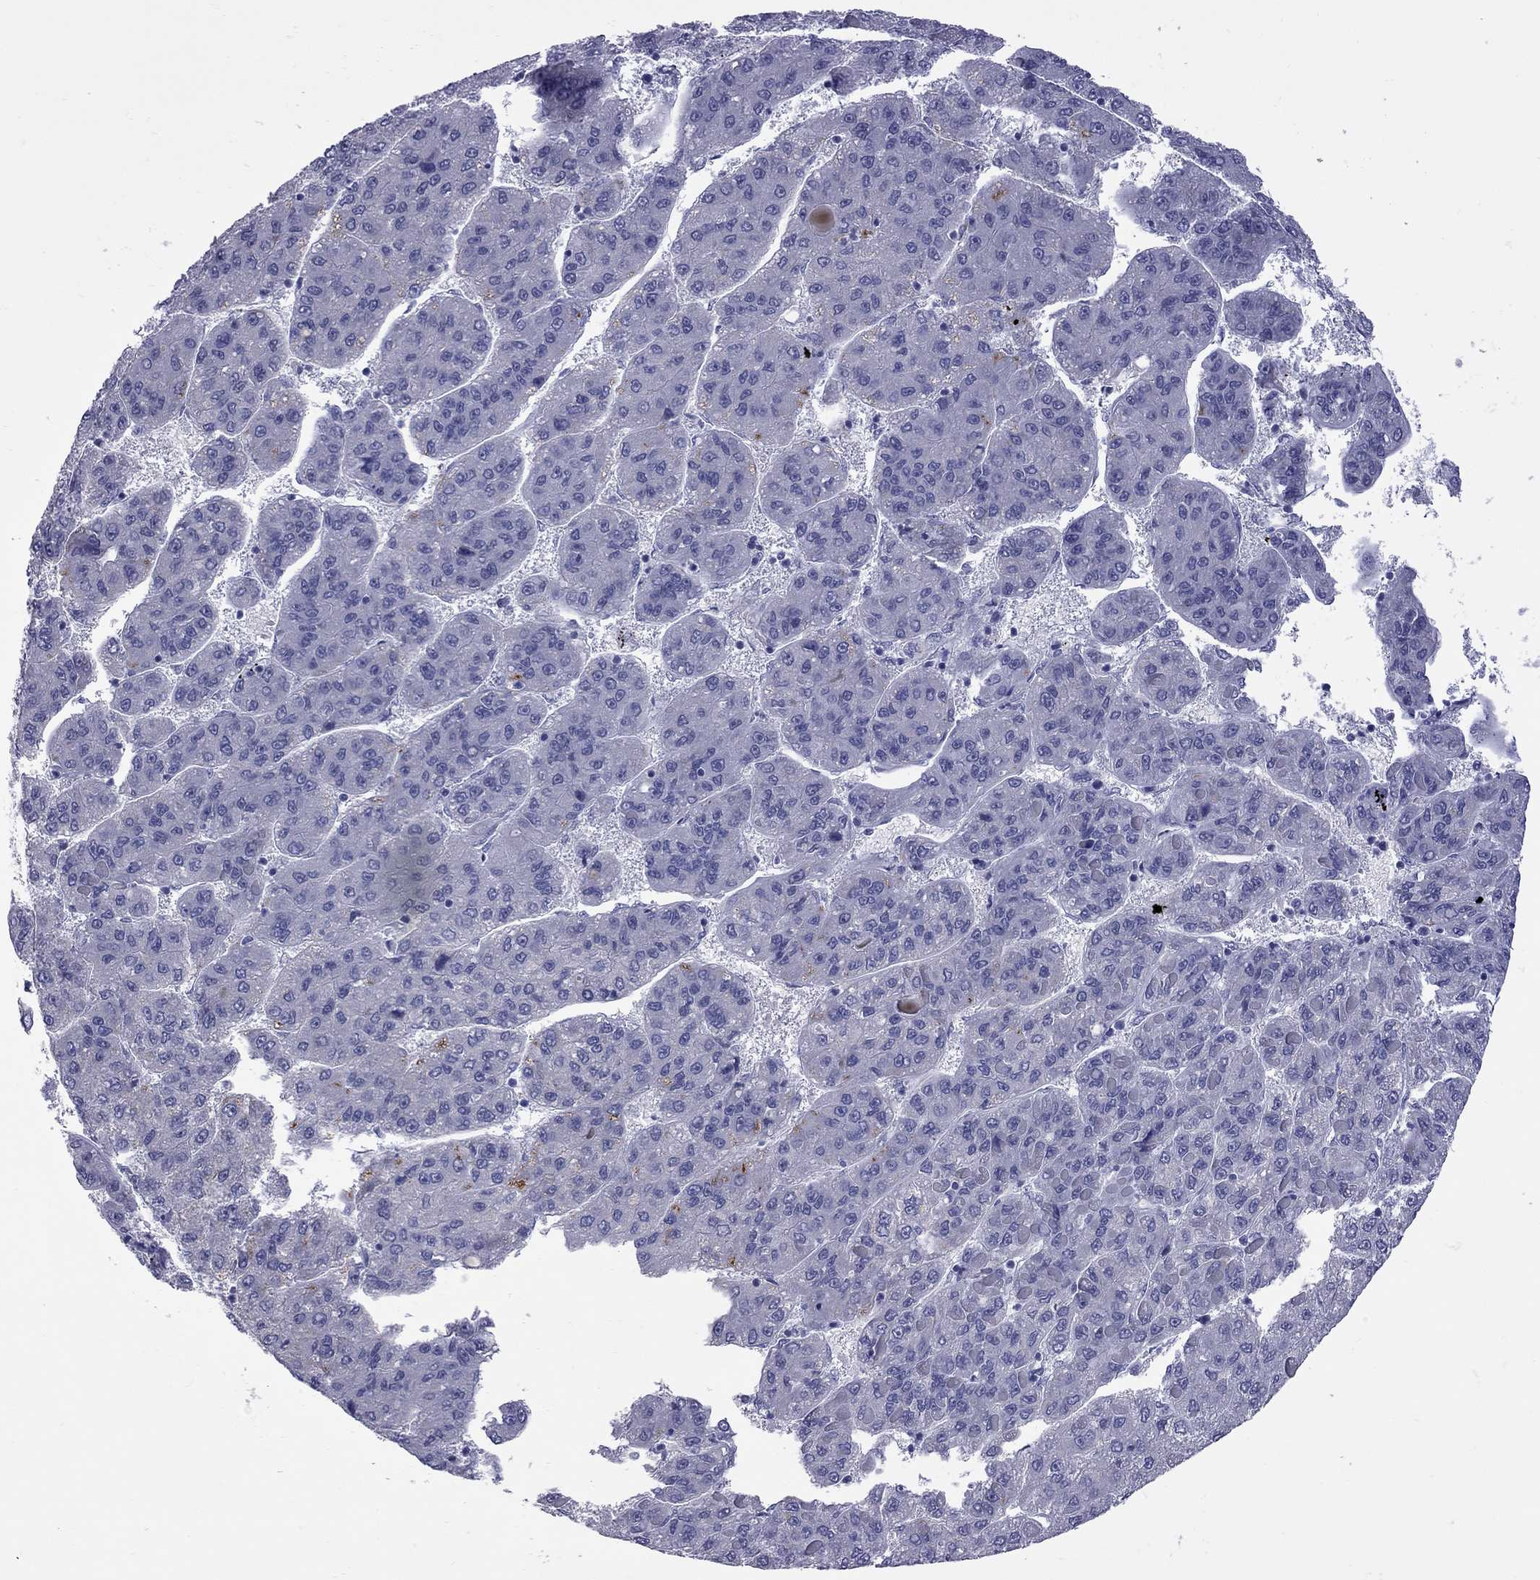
{"staining": {"intensity": "negative", "quantity": "none", "location": "none"}, "tissue": "liver cancer", "cell_type": "Tumor cells", "image_type": "cancer", "snomed": [{"axis": "morphology", "description": "Carcinoma, Hepatocellular, NOS"}, {"axis": "topography", "description": "Liver"}], "caption": "Image shows no protein positivity in tumor cells of liver hepatocellular carcinoma tissue. (Stains: DAB immunohistochemistry with hematoxylin counter stain, Microscopy: brightfield microscopy at high magnification).", "gene": "EPPIN", "patient": {"sex": "female", "age": 82}}